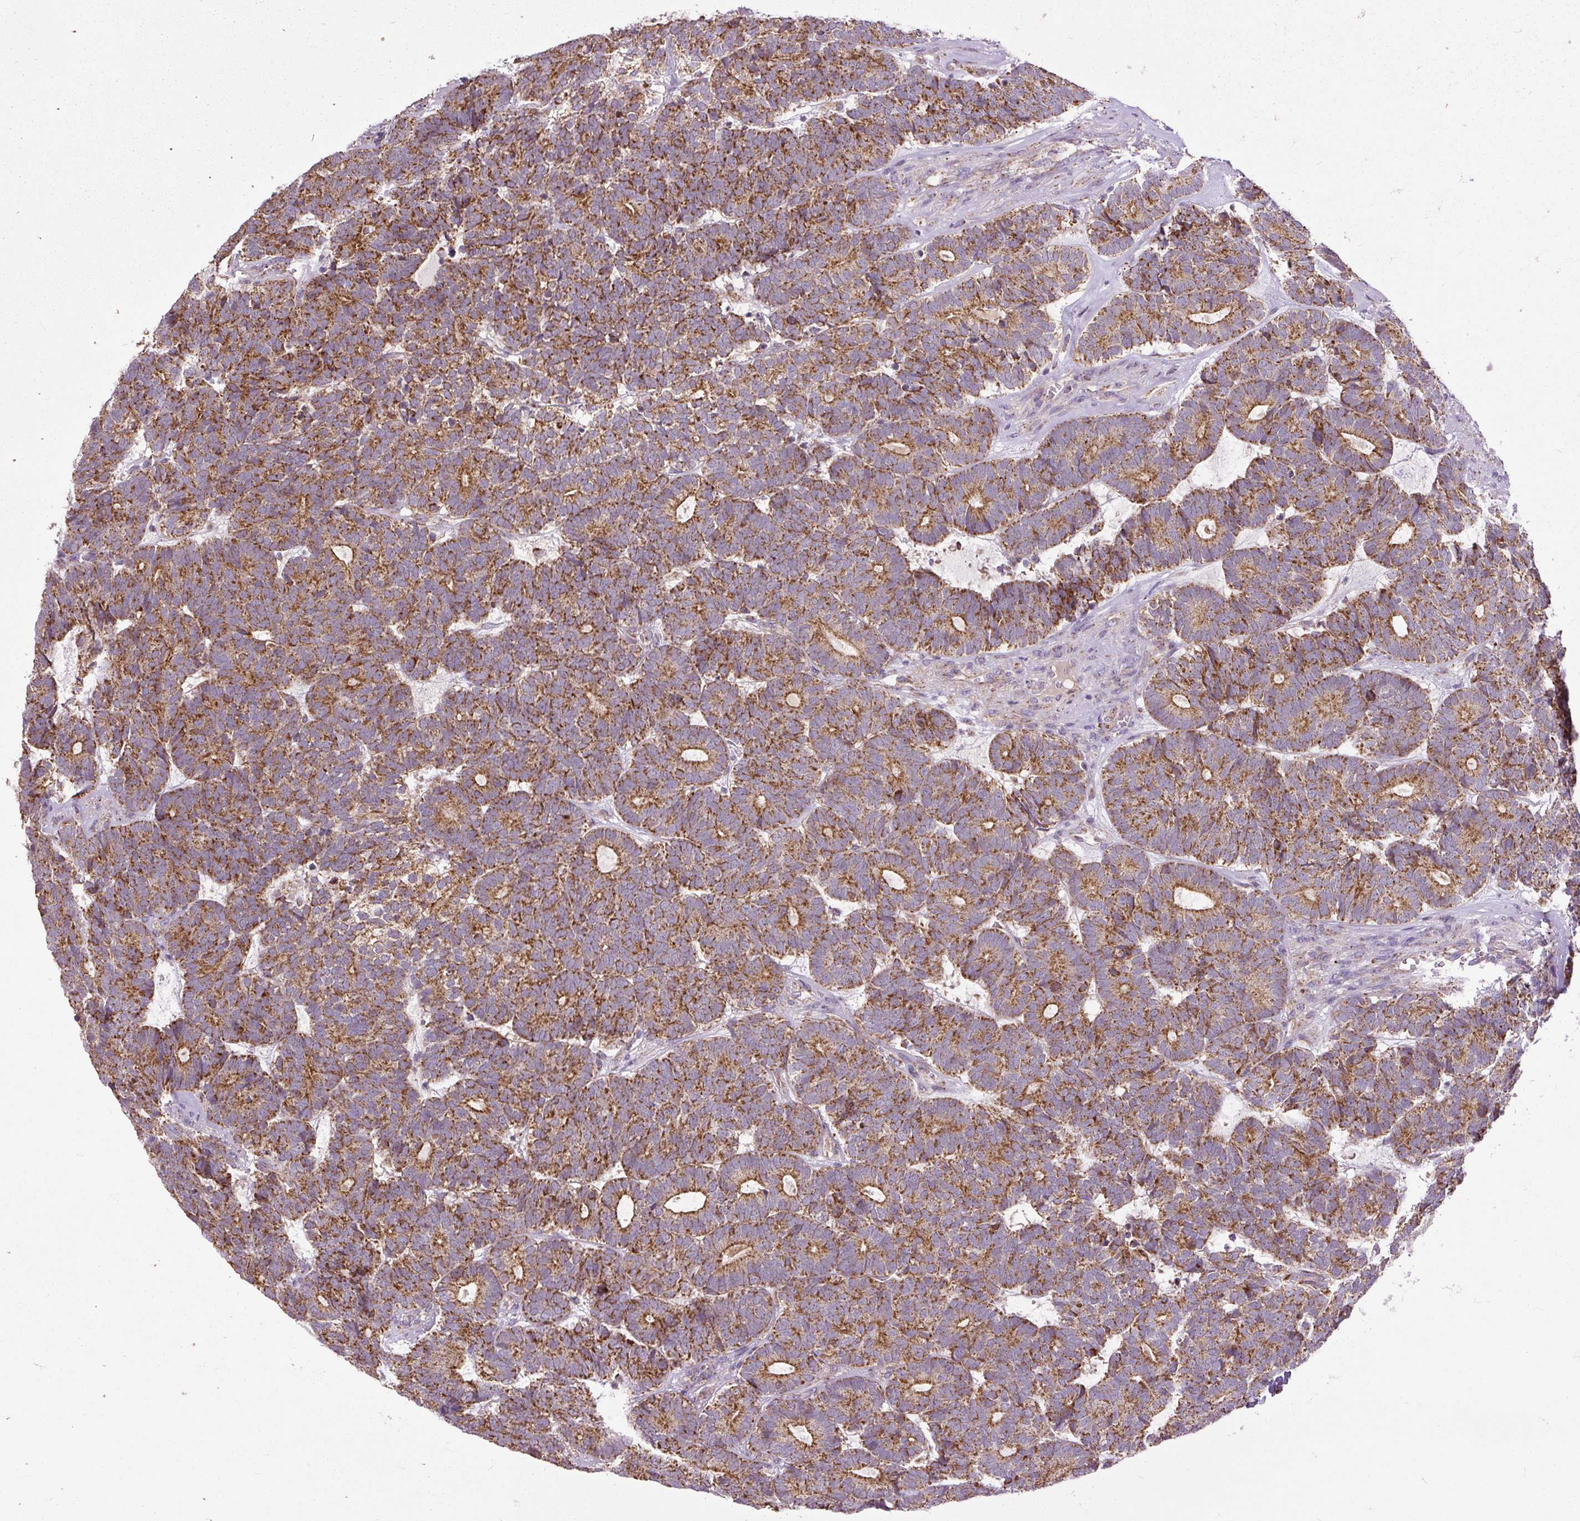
{"staining": {"intensity": "moderate", "quantity": ">75%", "location": "cytoplasmic/membranous"}, "tissue": "head and neck cancer", "cell_type": "Tumor cells", "image_type": "cancer", "snomed": [{"axis": "morphology", "description": "Adenocarcinoma, NOS"}, {"axis": "topography", "description": "Head-Neck"}], "caption": "Immunohistochemical staining of adenocarcinoma (head and neck) displays medium levels of moderate cytoplasmic/membranous protein staining in about >75% of tumor cells.", "gene": "TM2D3", "patient": {"sex": "female", "age": 81}}